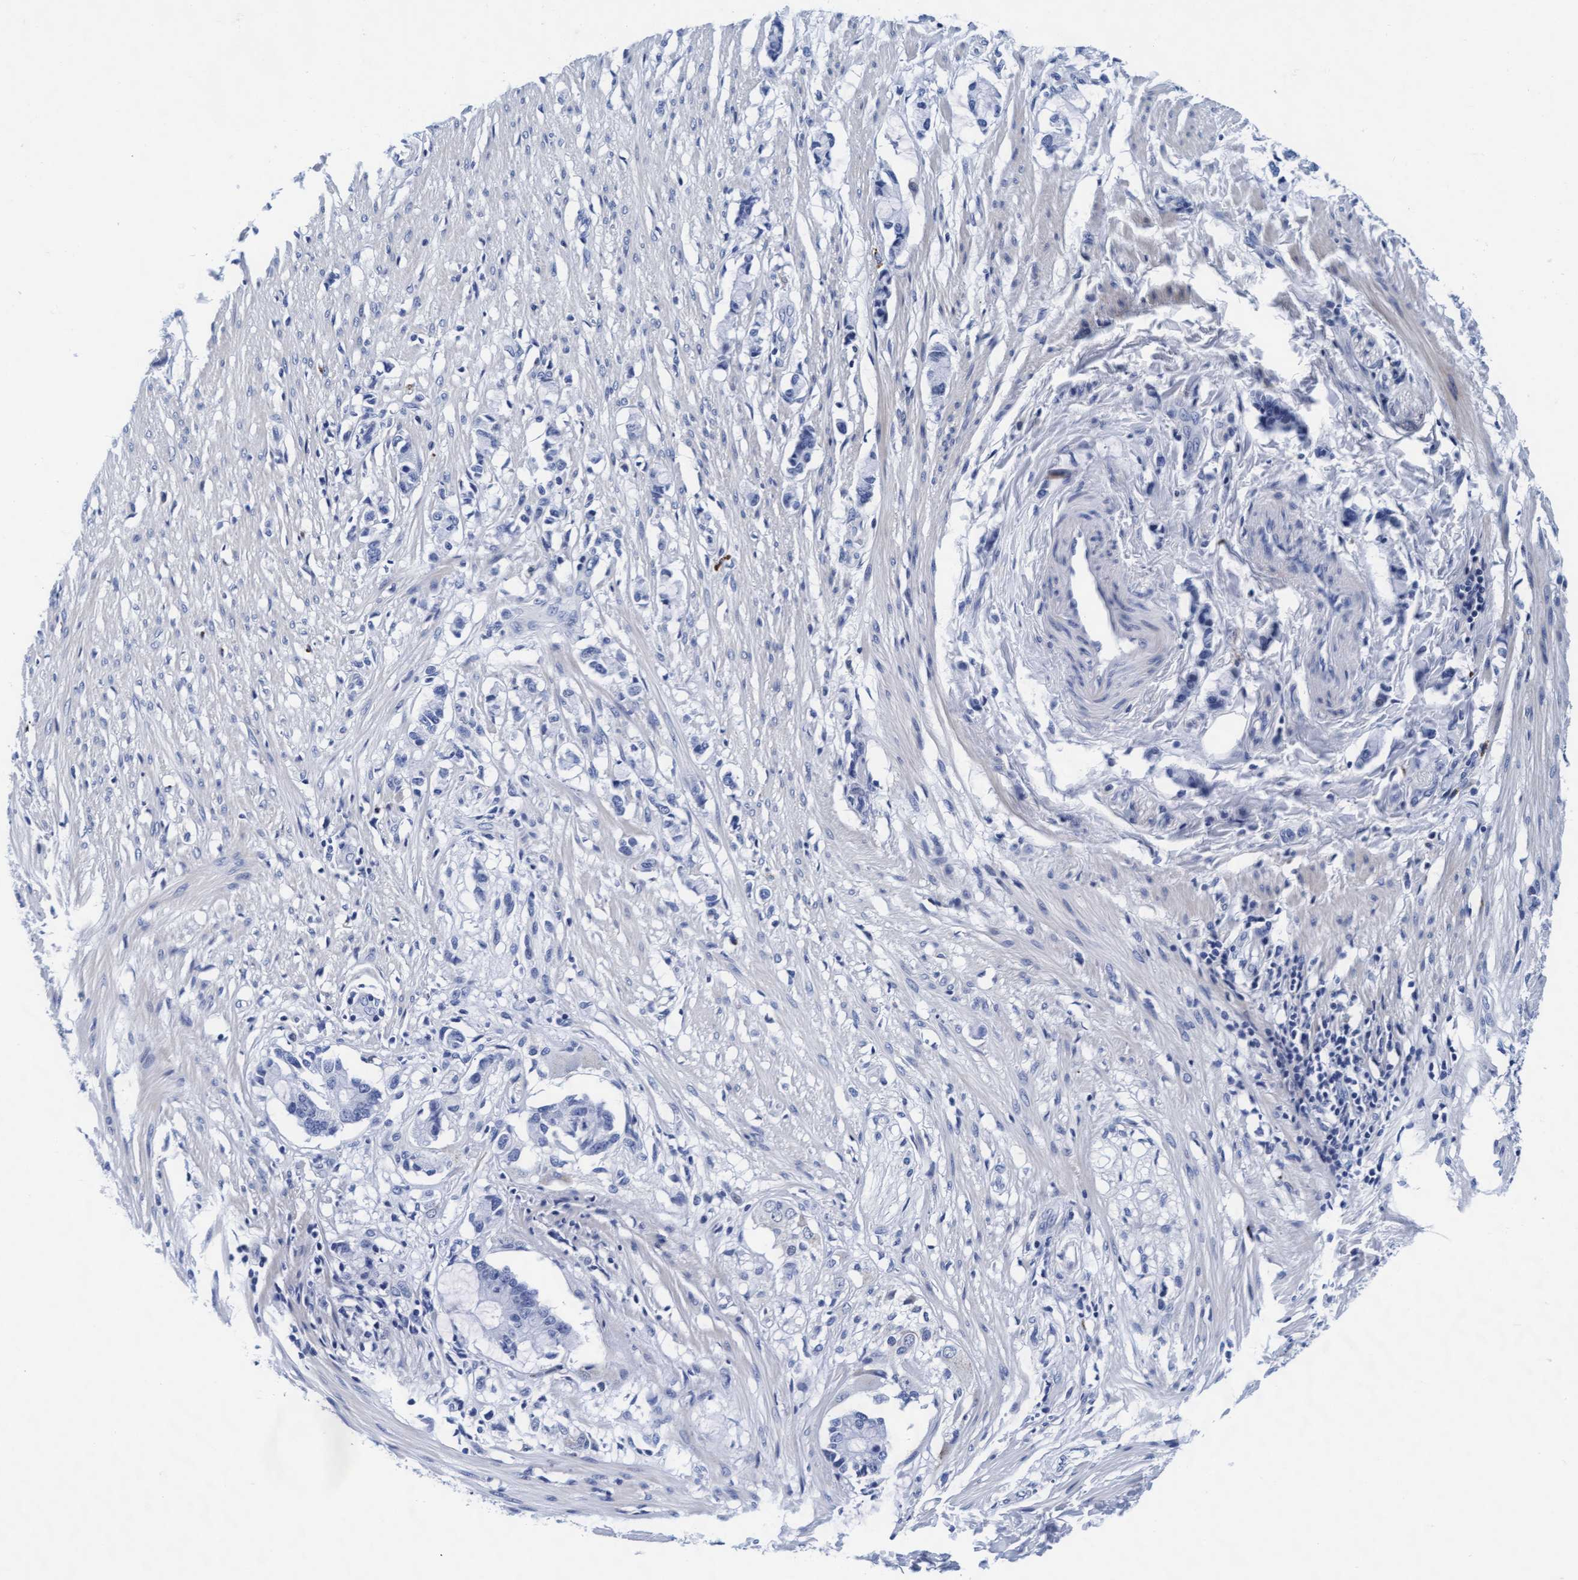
{"staining": {"intensity": "negative", "quantity": "none", "location": "none"}, "tissue": "smooth muscle", "cell_type": "Smooth muscle cells", "image_type": "normal", "snomed": [{"axis": "morphology", "description": "Normal tissue, NOS"}, {"axis": "morphology", "description": "Adenocarcinoma, NOS"}, {"axis": "topography", "description": "Smooth muscle"}, {"axis": "topography", "description": "Colon"}], "caption": "This is a image of IHC staining of benign smooth muscle, which shows no expression in smooth muscle cells. The staining is performed using DAB brown chromogen with nuclei counter-stained in using hematoxylin.", "gene": "ARSG", "patient": {"sex": "male", "age": 14}}